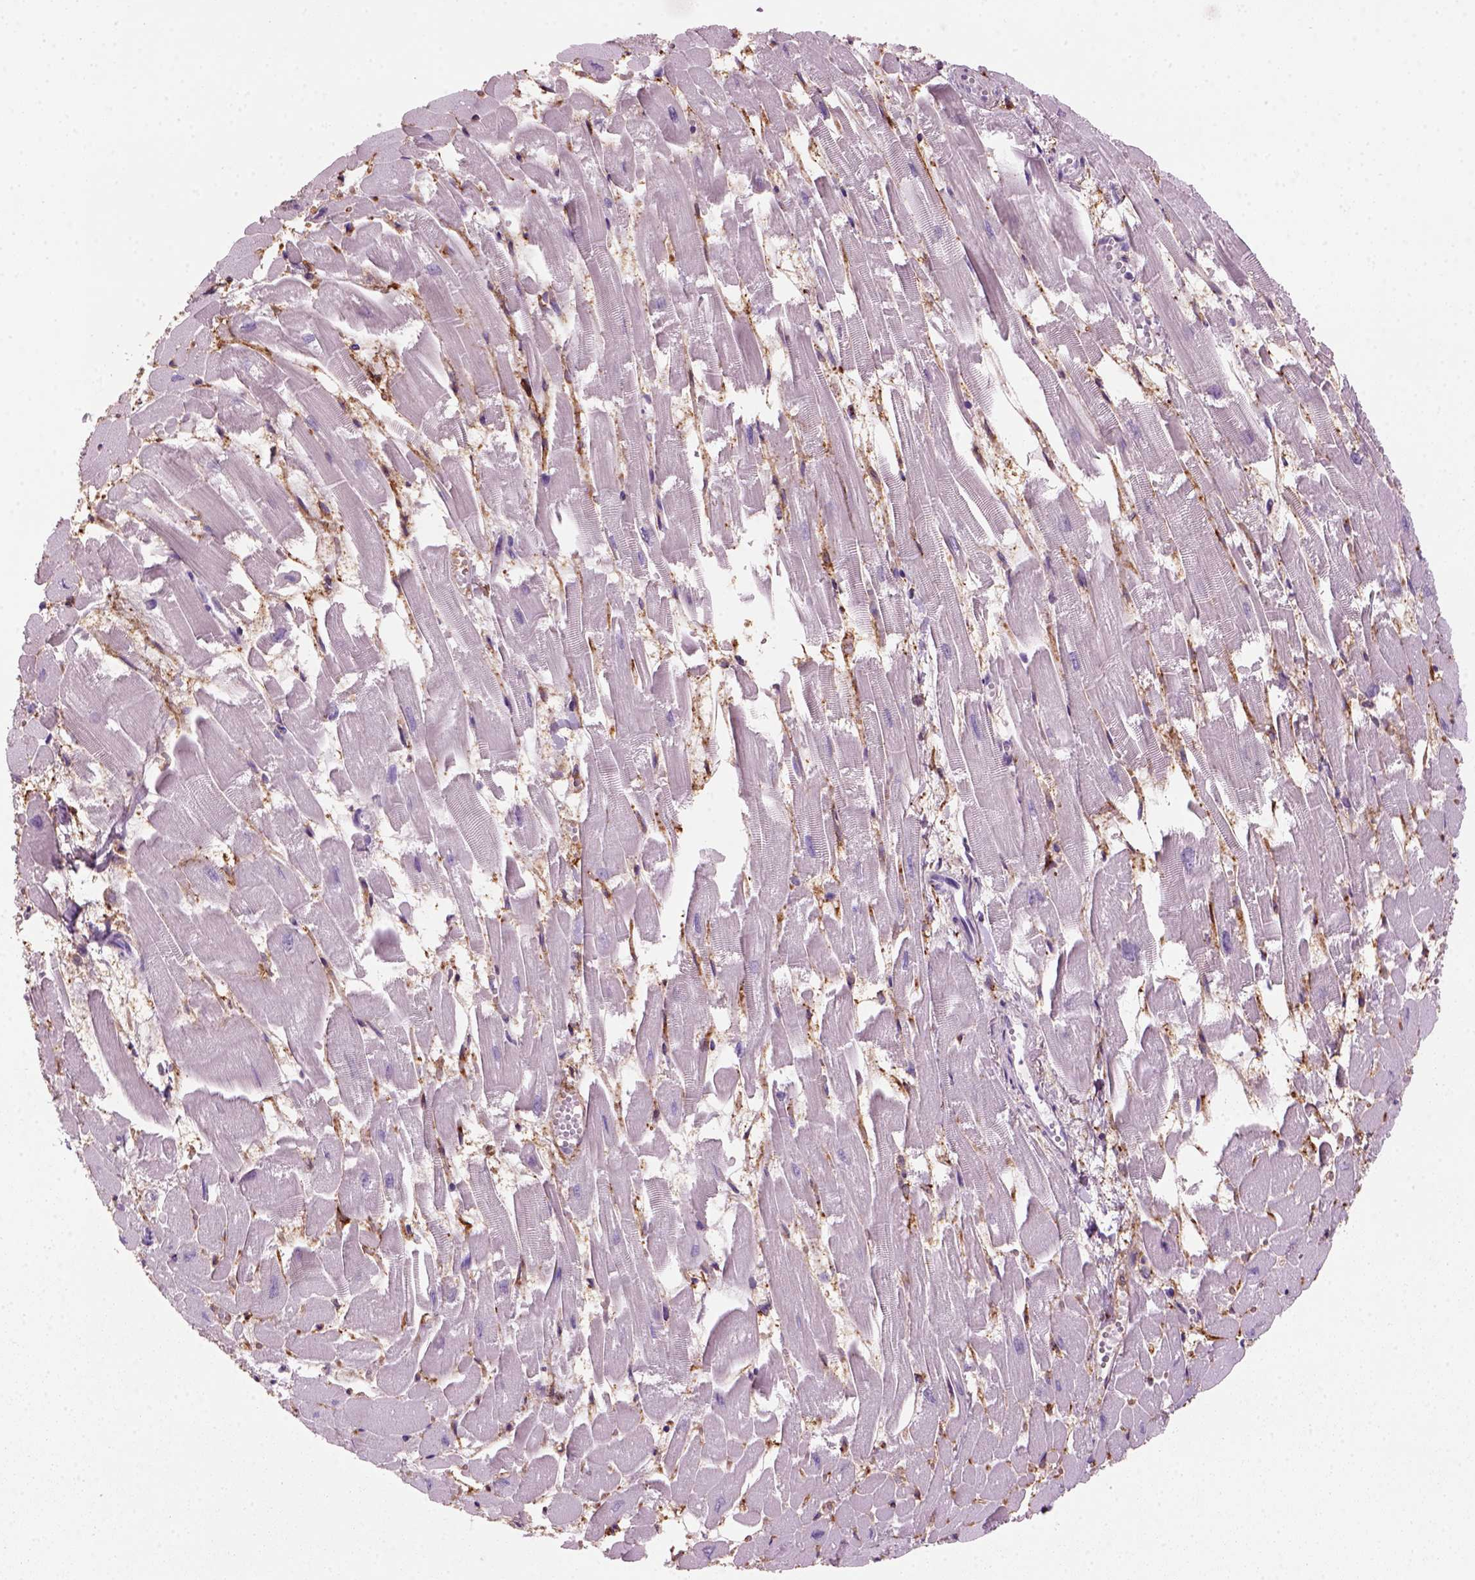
{"staining": {"intensity": "negative", "quantity": "none", "location": "none"}, "tissue": "heart muscle", "cell_type": "Cardiomyocytes", "image_type": "normal", "snomed": [{"axis": "morphology", "description": "Normal tissue, NOS"}, {"axis": "topography", "description": "Heart"}], "caption": "Immunohistochemistry histopathology image of normal heart muscle stained for a protein (brown), which reveals no staining in cardiomyocytes. (DAB (3,3'-diaminobenzidine) immunohistochemistry with hematoxylin counter stain).", "gene": "MARCKS", "patient": {"sex": "female", "age": 52}}